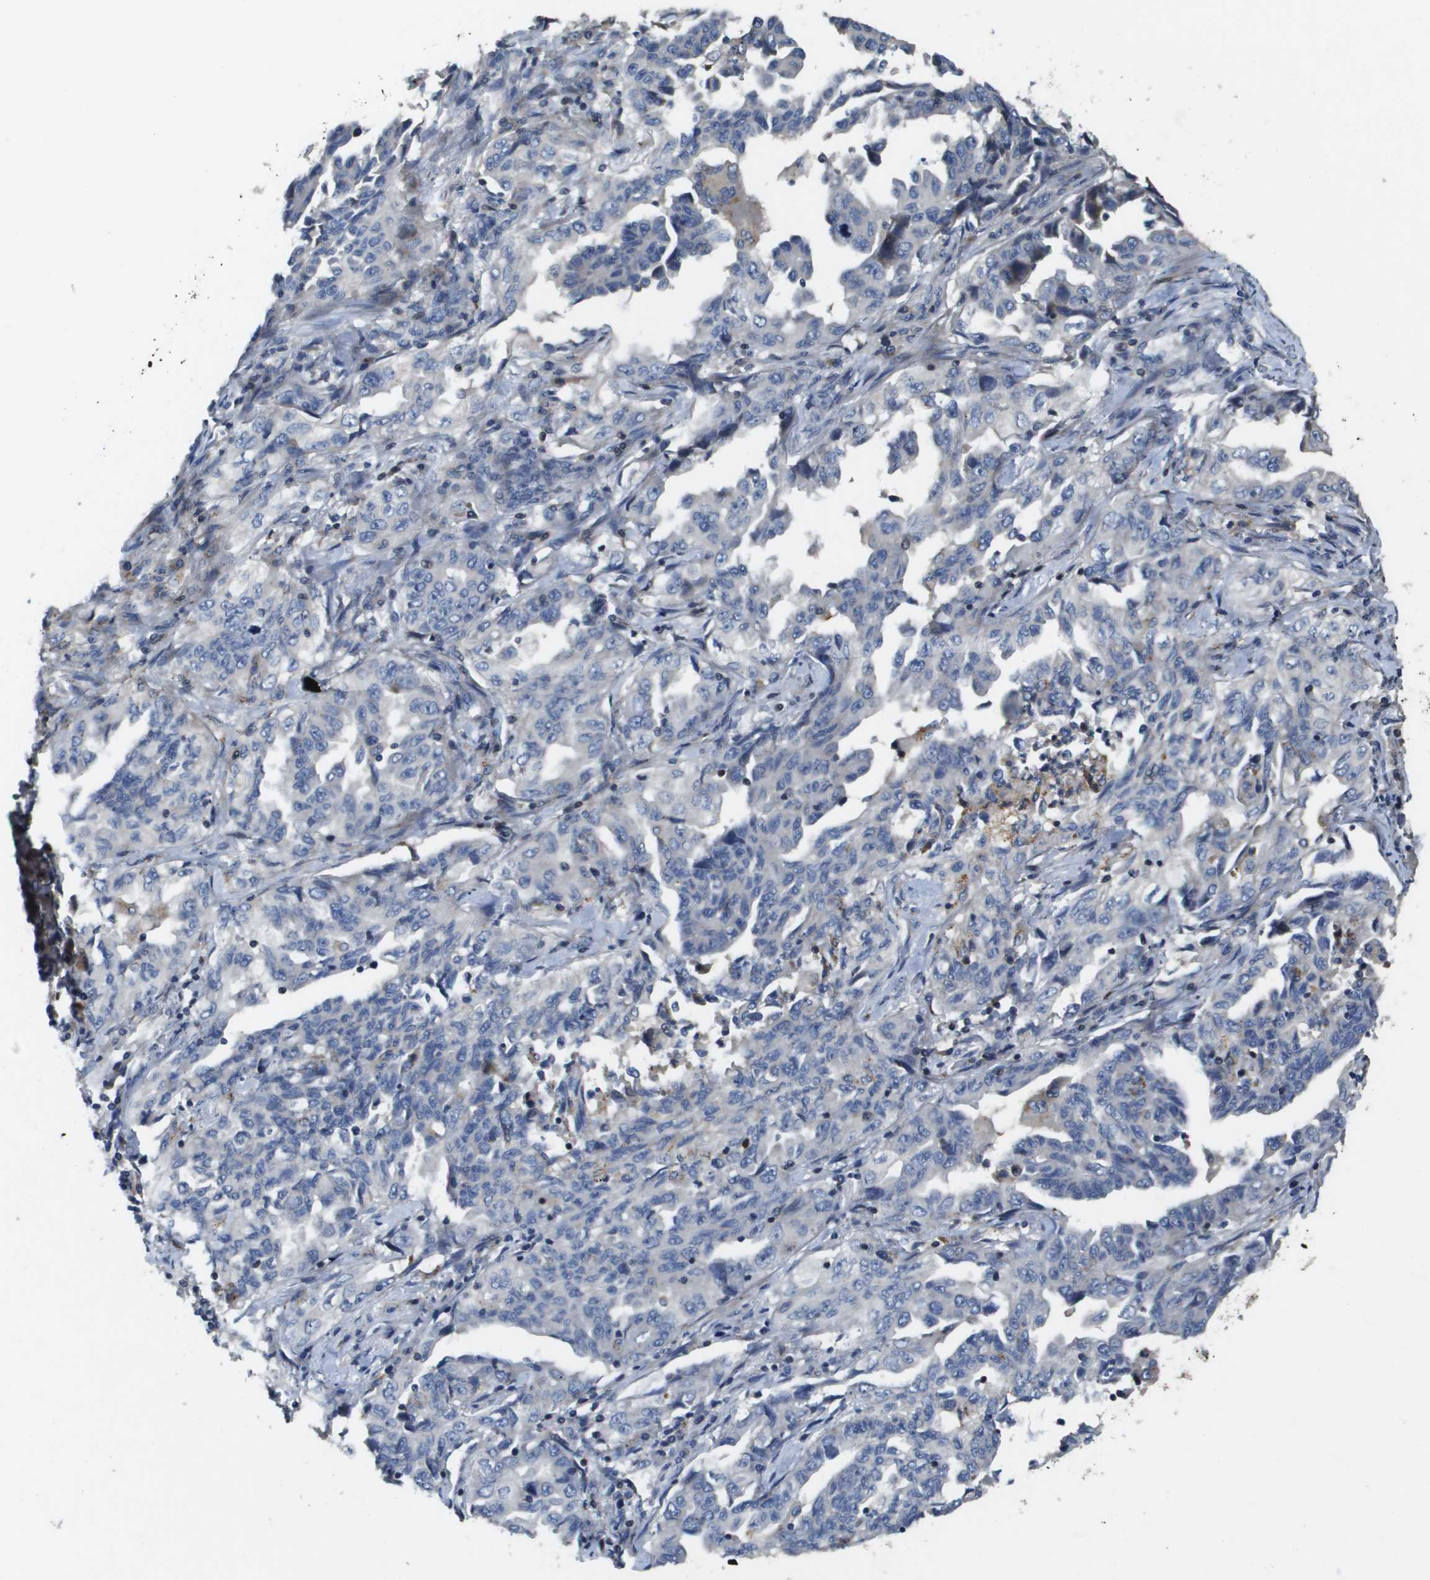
{"staining": {"intensity": "negative", "quantity": "none", "location": "none"}, "tissue": "lung cancer", "cell_type": "Tumor cells", "image_type": "cancer", "snomed": [{"axis": "morphology", "description": "Adenocarcinoma, NOS"}, {"axis": "topography", "description": "Lung"}], "caption": "Human lung adenocarcinoma stained for a protein using immunohistochemistry (IHC) demonstrates no staining in tumor cells.", "gene": "SCN4B", "patient": {"sex": "female", "age": 51}}